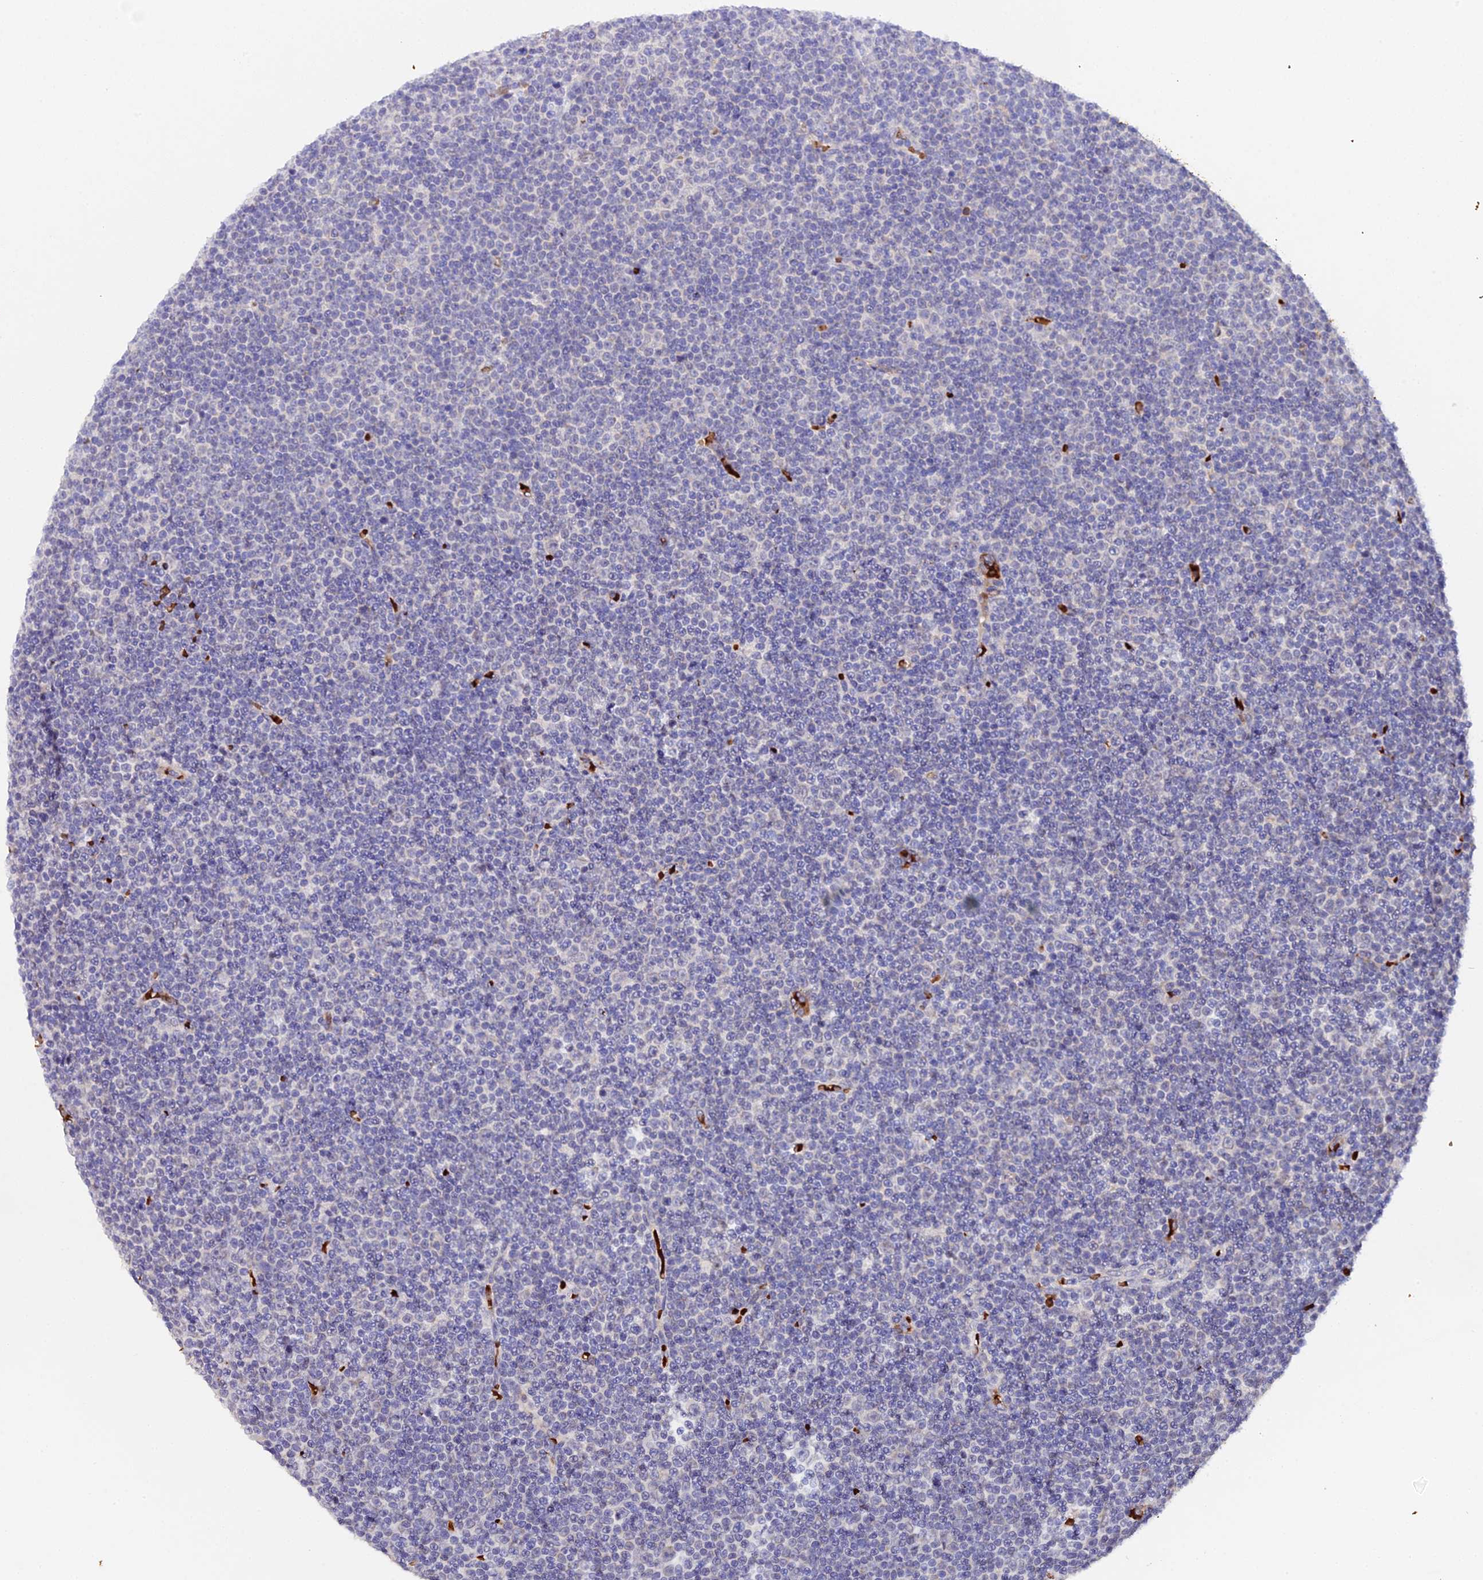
{"staining": {"intensity": "negative", "quantity": "none", "location": "none"}, "tissue": "lymphoma", "cell_type": "Tumor cells", "image_type": "cancer", "snomed": [{"axis": "morphology", "description": "Malignant lymphoma, non-Hodgkin's type, Low grade"}, {"axis": "topography", "description": "Lymph node"}], "caption": "Immunohistochemistry (IHC) micrograph of lymphoma stained for a protein (brown), which exhibits no expression in tumor cells.", "gene": "CFAP45", "patient": {"sex": "female", "age": 67}}